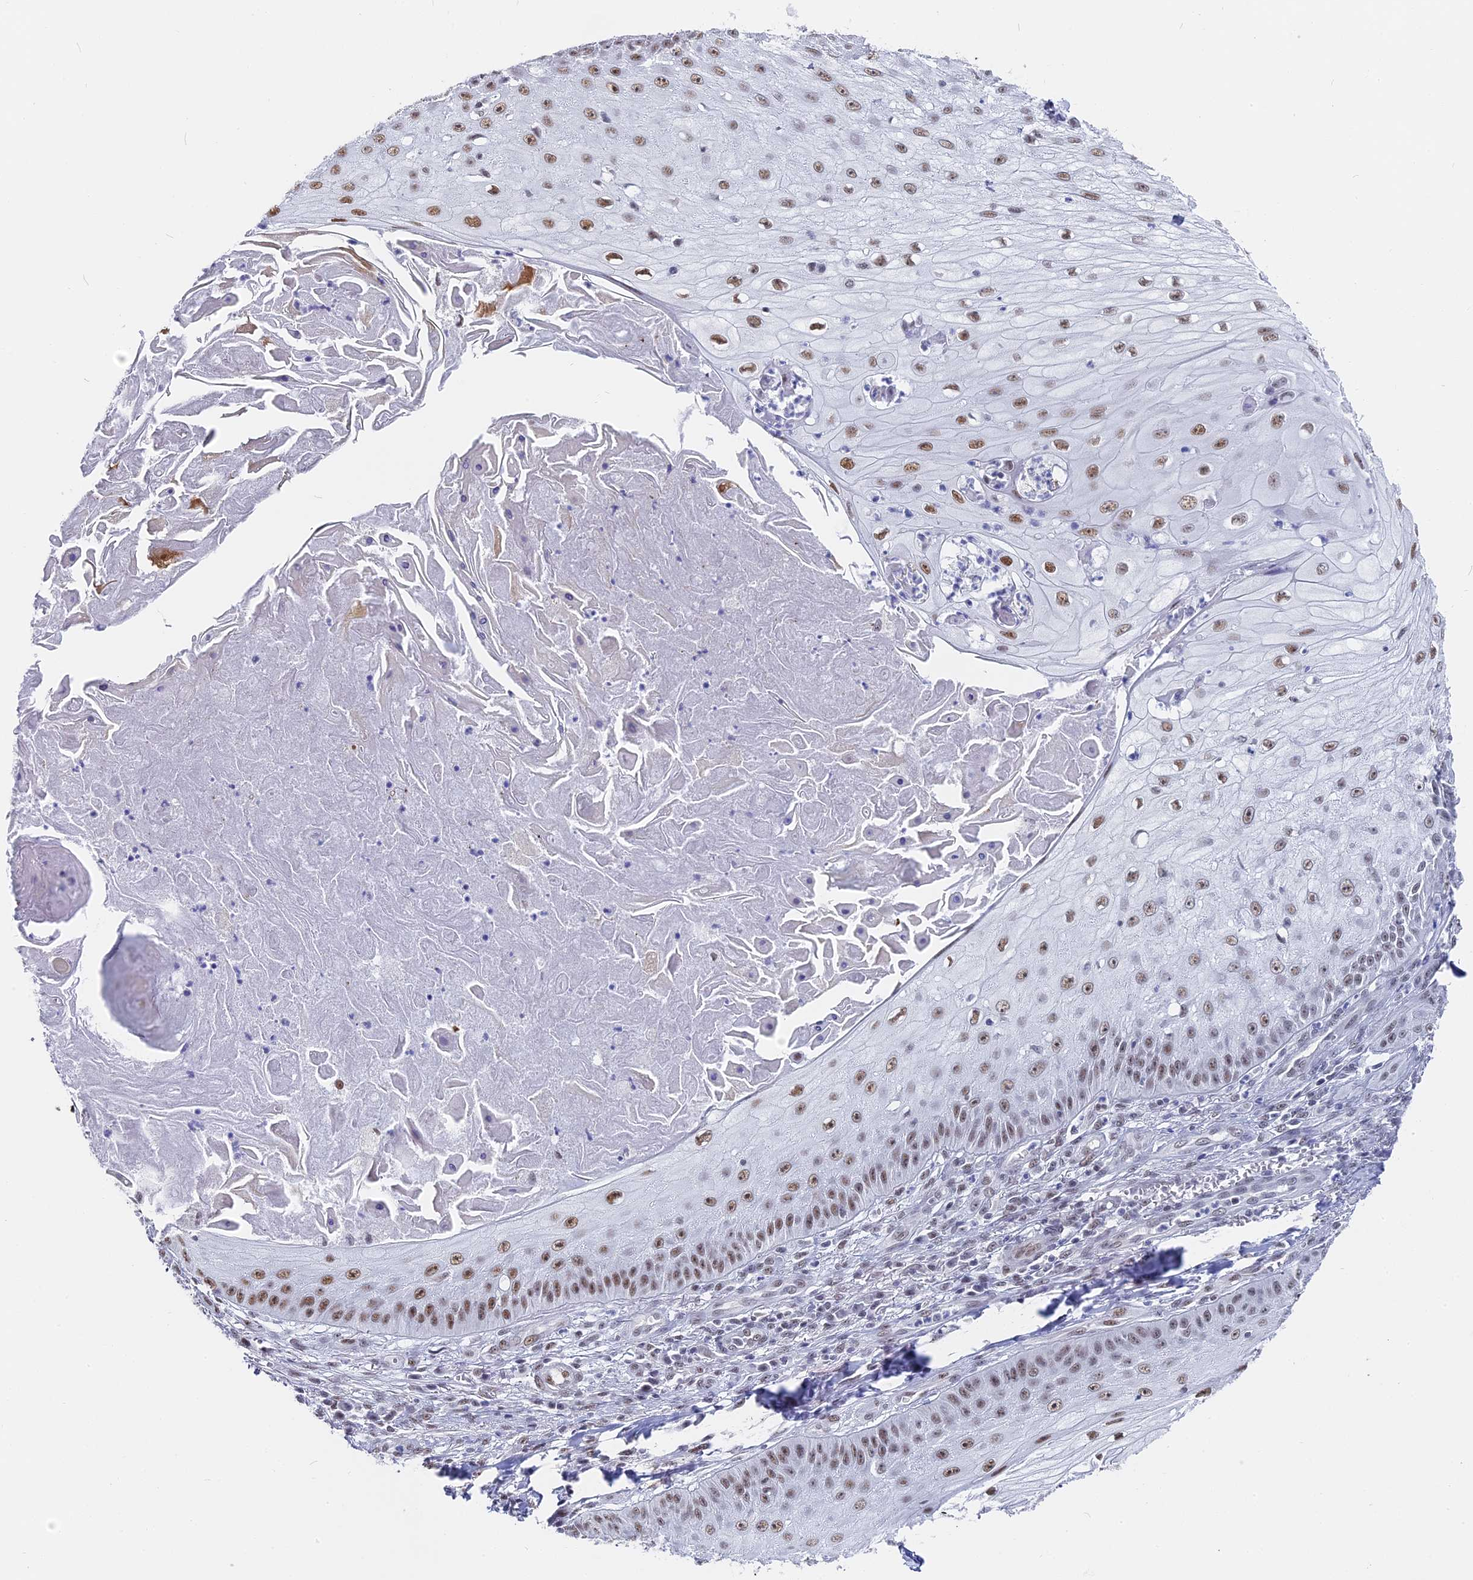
{"staining": {"intensity": "moderate", "quantity": ">75%", "location": "nuclear"}, "tissue": "skin cancer", "cell_type": "Tumor cells", "image_type": "cancer", "snomed": [{"axis": "morphology", "description": "Squamous cell carcinoma, NOS"}, {"axis": "topography", "description": "Skin"}], "caption": "The micrograph shows staining of skin squamous cell carcinoma, revealing moderate nuclear protein staining (brown color) within tumor cells.", "gene": "CD2BP2", "patient": {"sex": "male", "age": 70}}